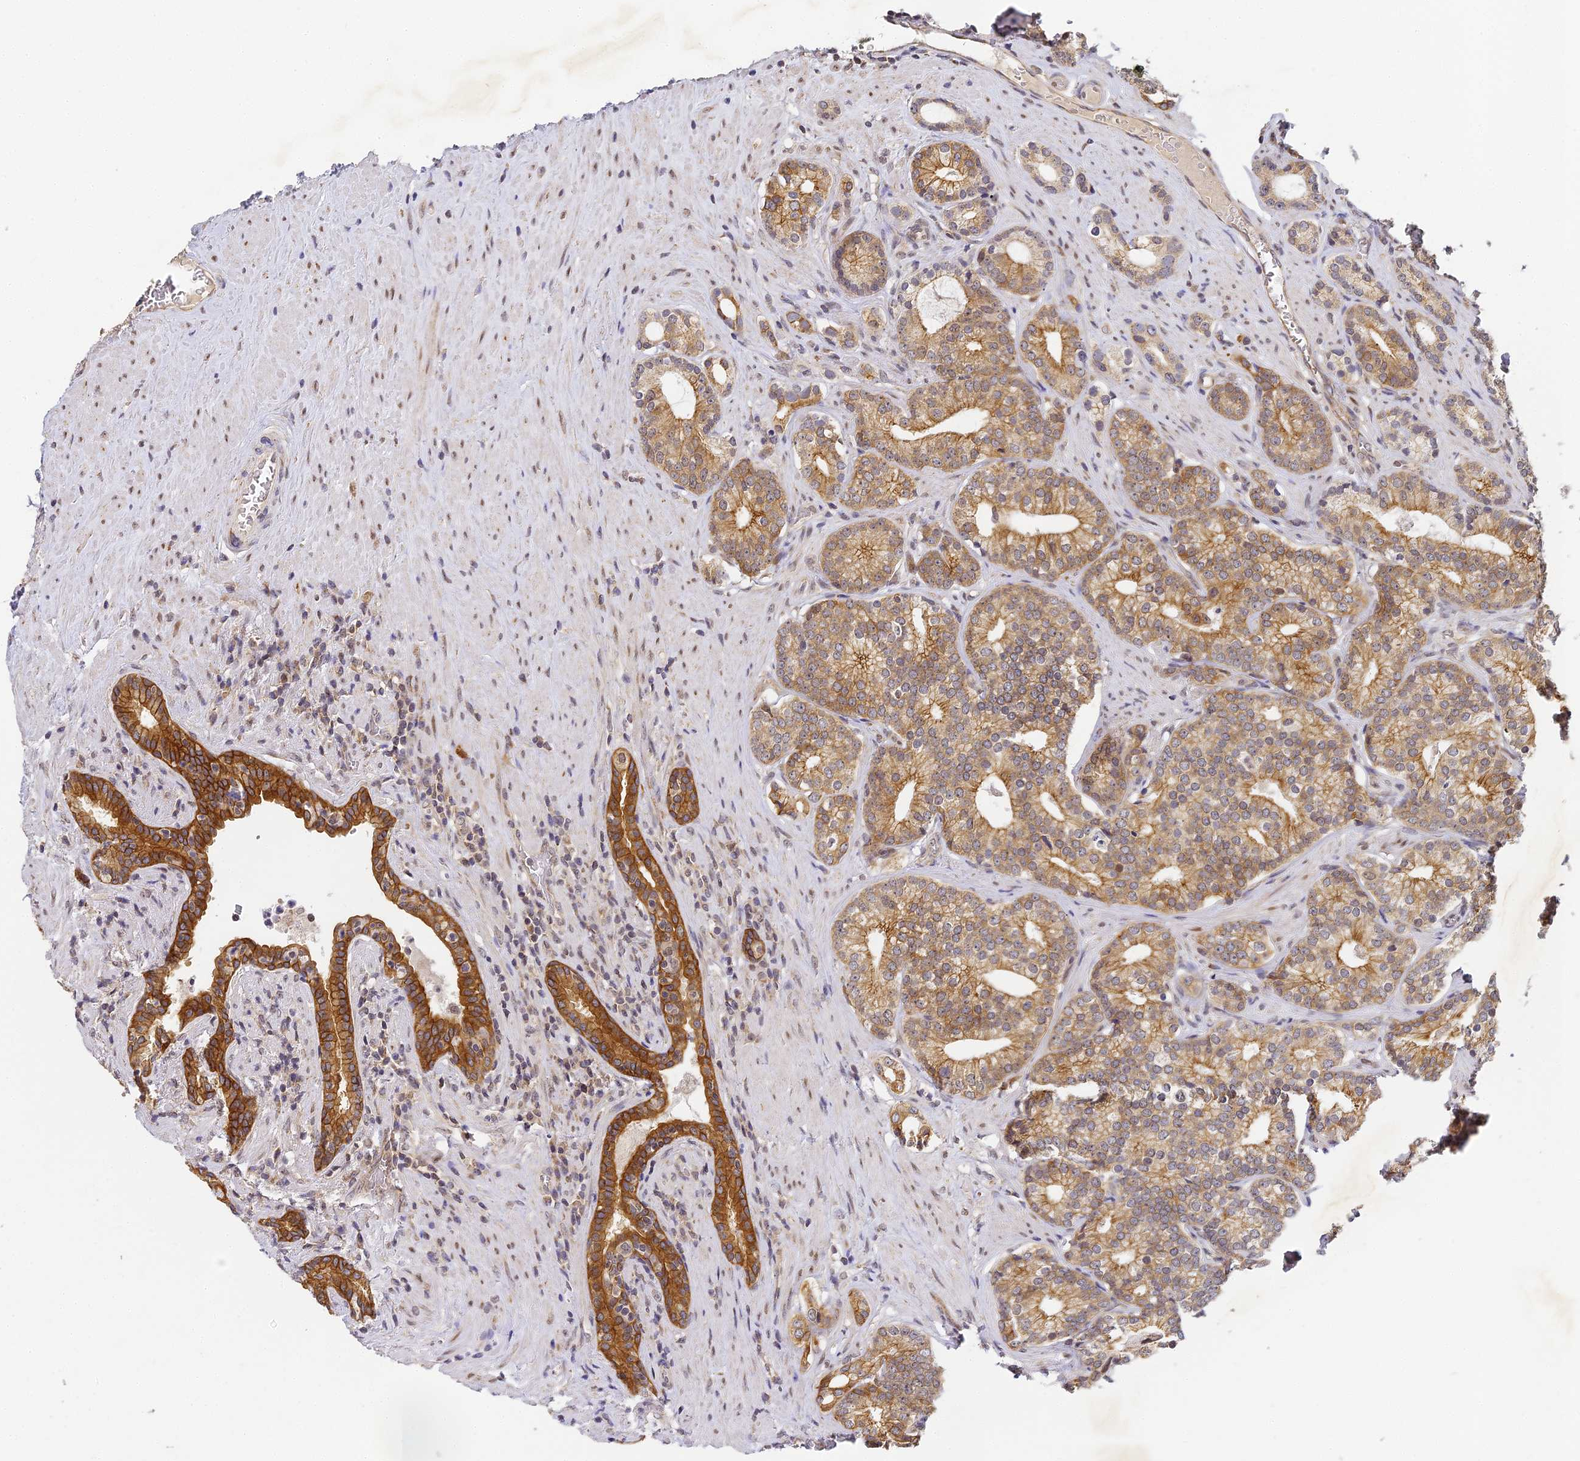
{"staining": {"intensity": "moderate", "quantity": ">75%", "location": "cytoplasmic/membranous"}, "tissue": "prostate cancer", "cell_type": "Tumor cells", "image_type": "cancer", "snomed": [{"axis": "morphology", "description": "Adenocarcinoma, Low grade"}, {"axis": "topography", "description": "Prostate"}], "caption": "High-power microscopy captured an immunohistochemistry photomicrograph of prostate low-grade adenocarcinoma, revealing moderate cytoplasmic/membranous expression in approximately >75% of tumor cells.", "gene": "DNAAF10", "patient": {"sex": "male", "age": 71}}